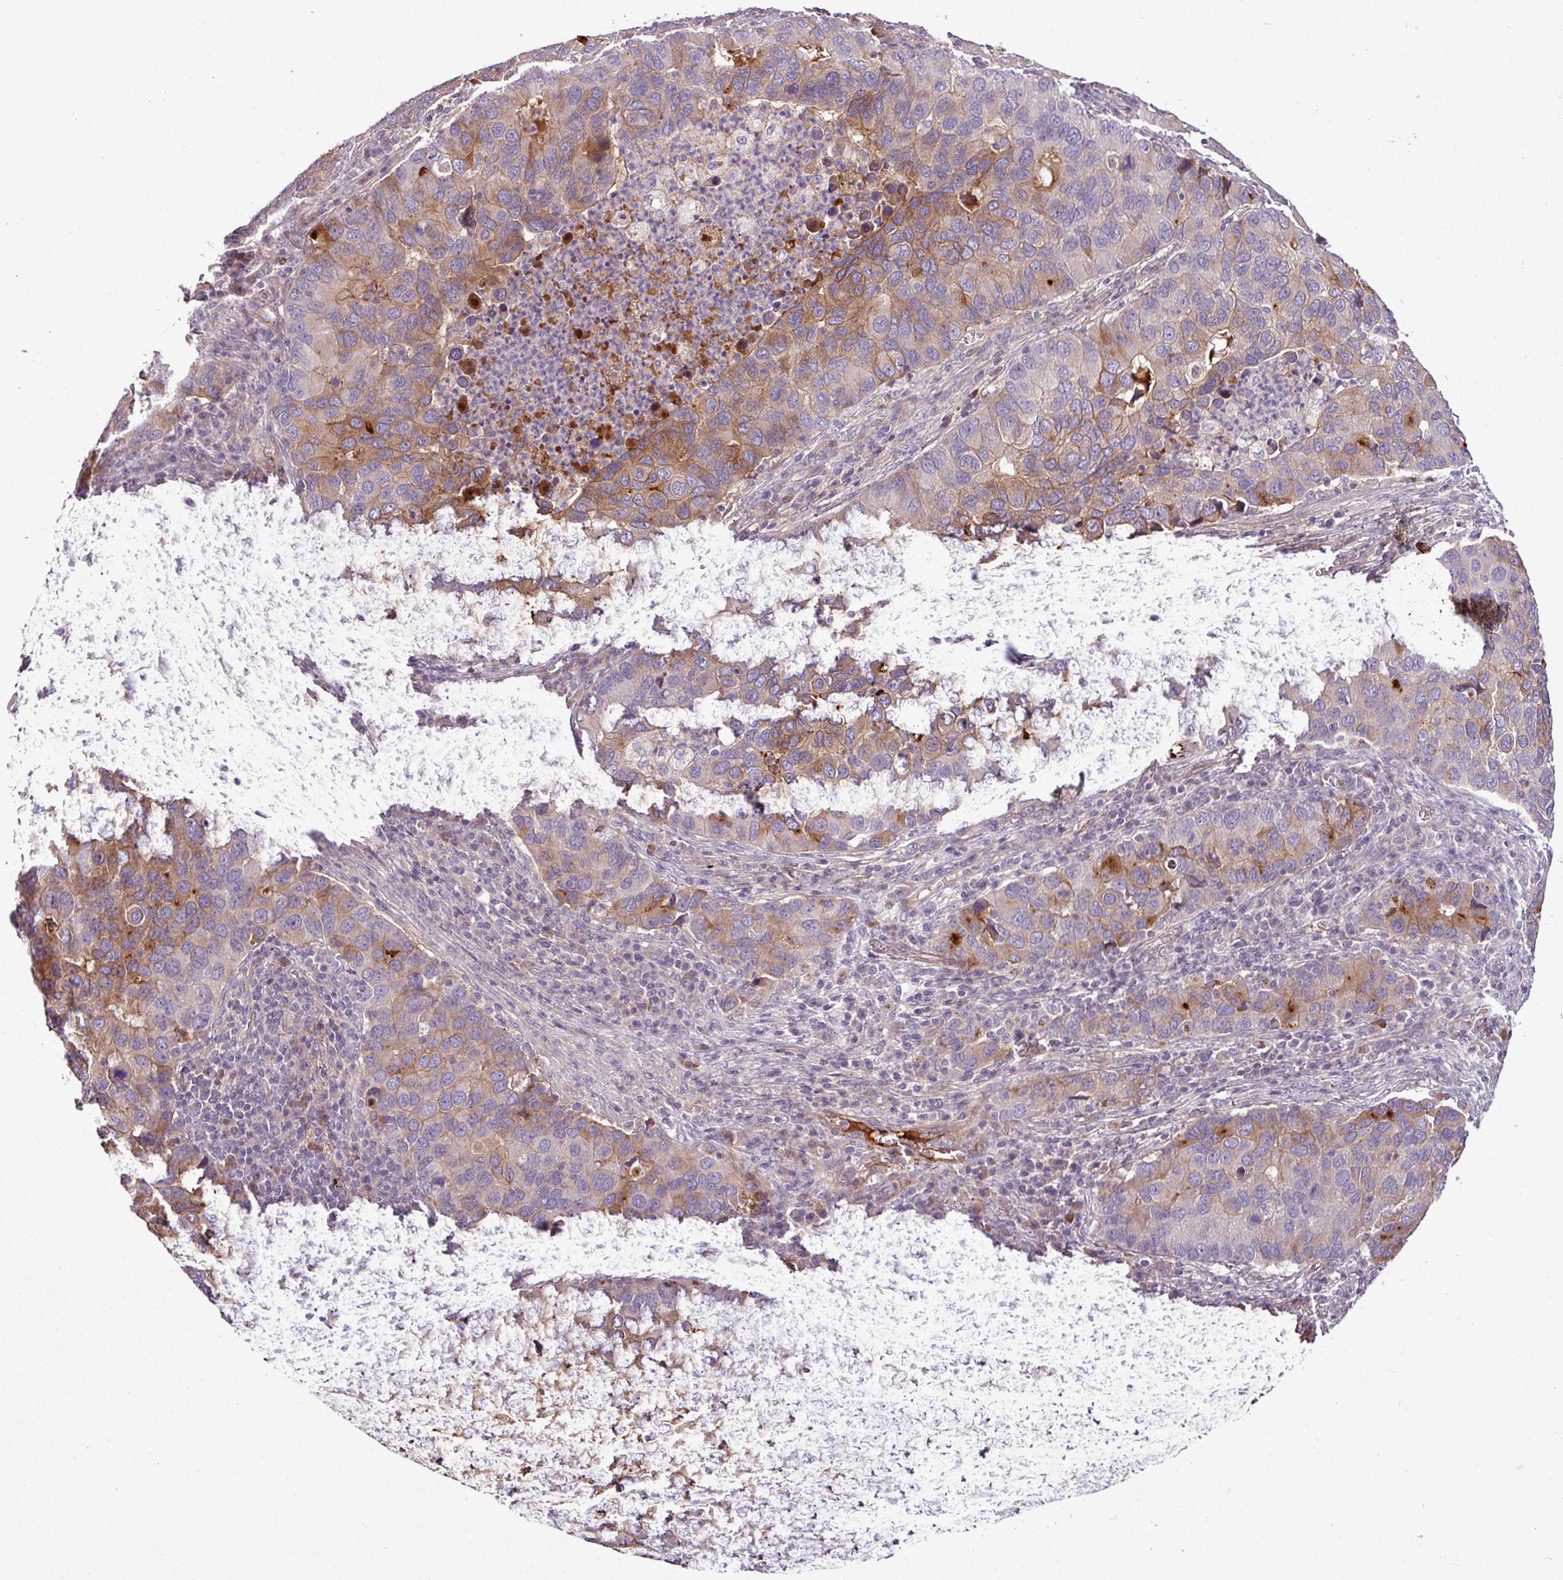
{"staining": {"intensity": "moderate", "quantity": "25%-75%", "location": "cytoplasmic/membranous"}, "tissue": "lung cancer", "cell_type": "Tumor cells", "image_type": "cancer", "snomed": [{"axis": "morphology", "description": "Aneuploidy"}, {"axis": "morphology", "description": "Adenocarcinoma, NOS"}, {"axis": "topography", "description": "Lymph node"}, {"axis": "topography", "description": "Lung"}], "caption": "Lung cancer tissue reveals moderate cytoplasmic/membranous staining in about 25%-75% of tumor cells, visualized by immunohistochemistry. The staining was performed using DAB to visualize the protein expression in brown, while the nuclei were stained in blue with hematoxylin (Magnification: 20x).", "gene": "C4B", "patient": {"sex": "female", "age": 74}}